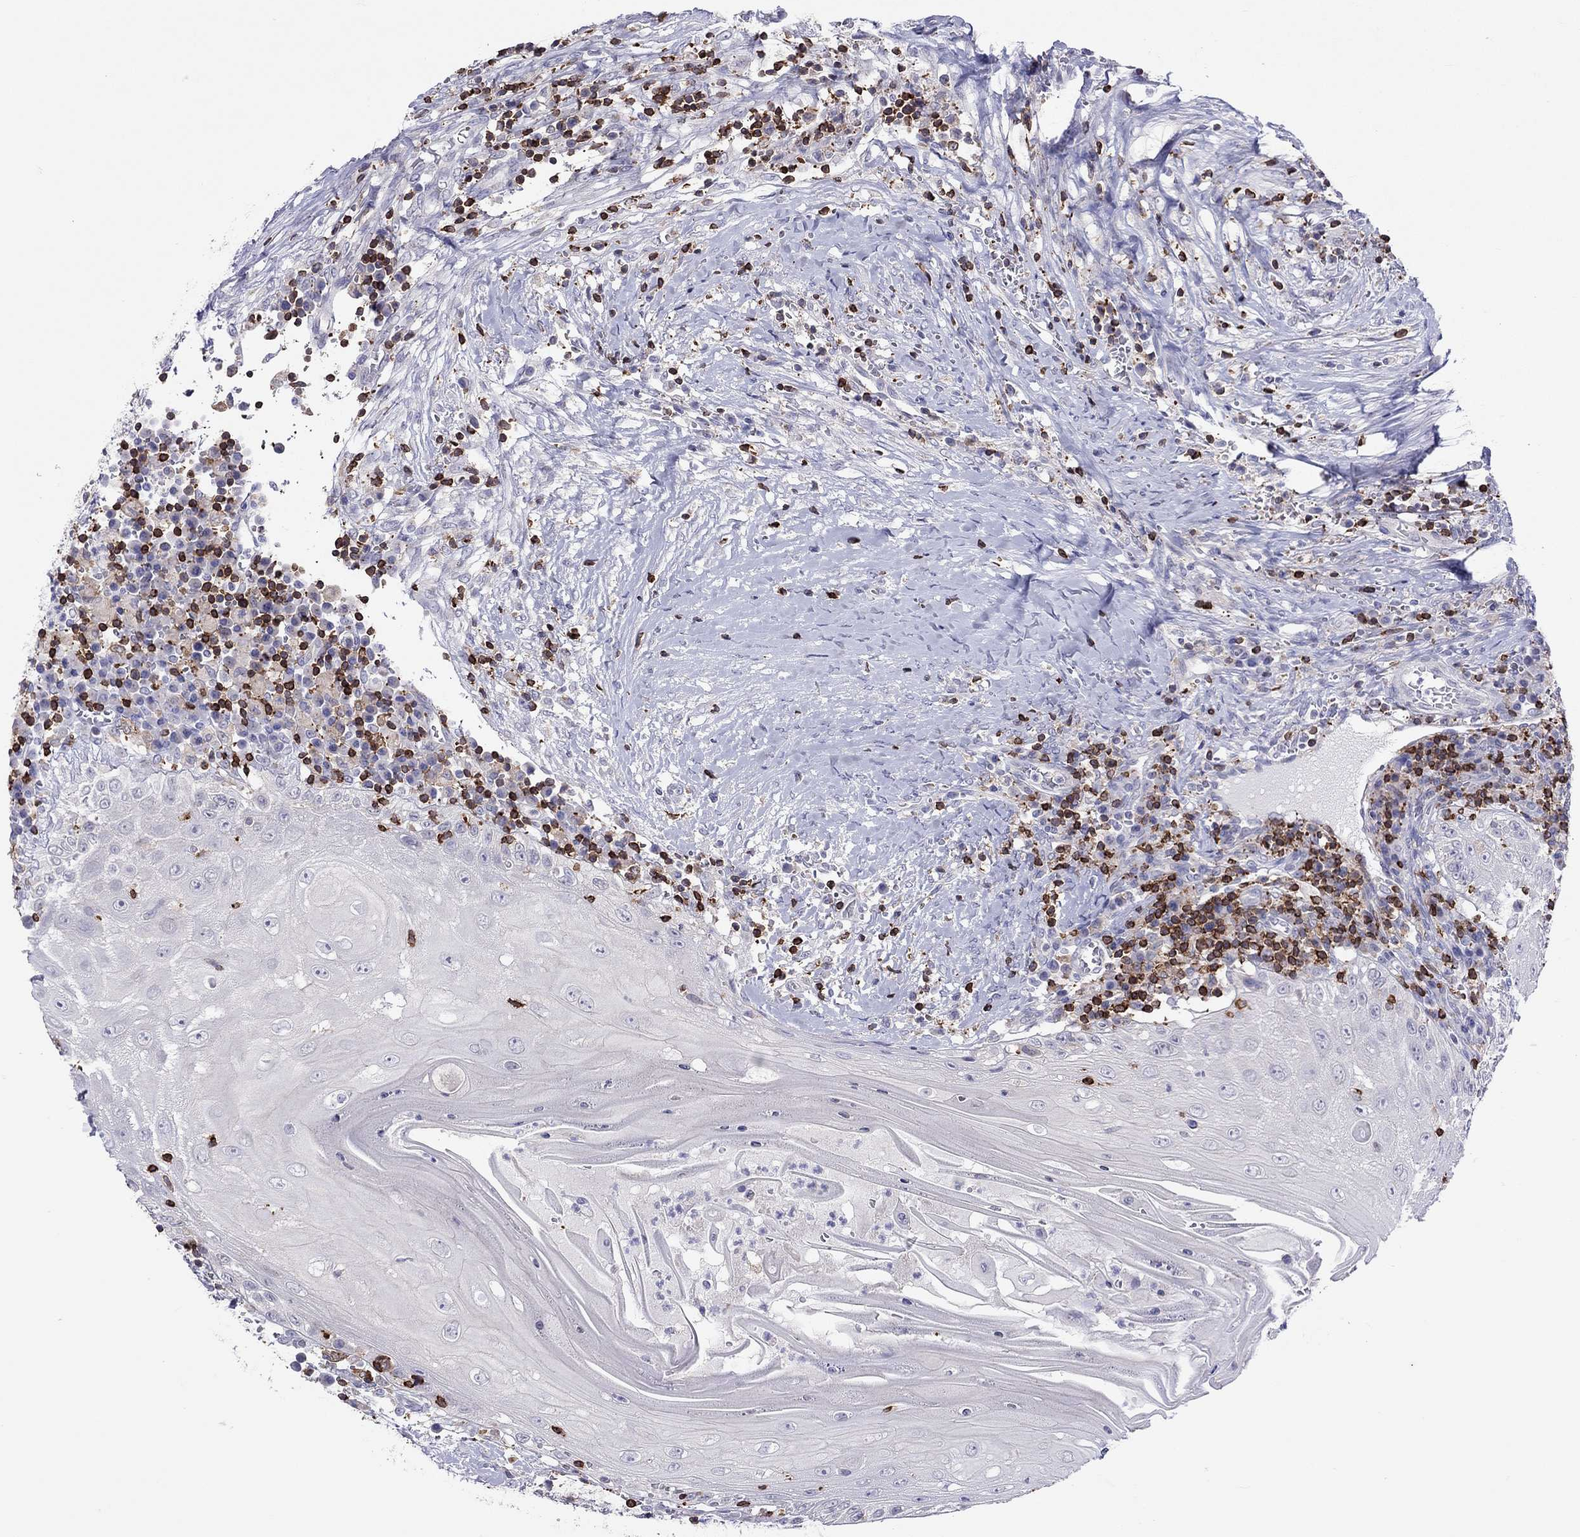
{"staining": {"intensity": "negative", "quantity": "none", "location": "none"}, "tissue": "head and neck cancer", "cell_type": "Tumor cells", "image_type": "cancer", "snomed": [{"axis": "morphology", "description": "Squamous cell carcinoma, NOS"}, {"axis": "topography", "description": "Oral tissue"}, {"axis": "topography", "description": "Head-Neck"}], "caption": "A high-resolution histopathology image shows immunohistochemistry staining of head and neck cancer (squamous cell carcinoma), which shows no significant positivity in tumor cells.", "gene": "MND1", "patient": {"sex": "male", "age": 58}}